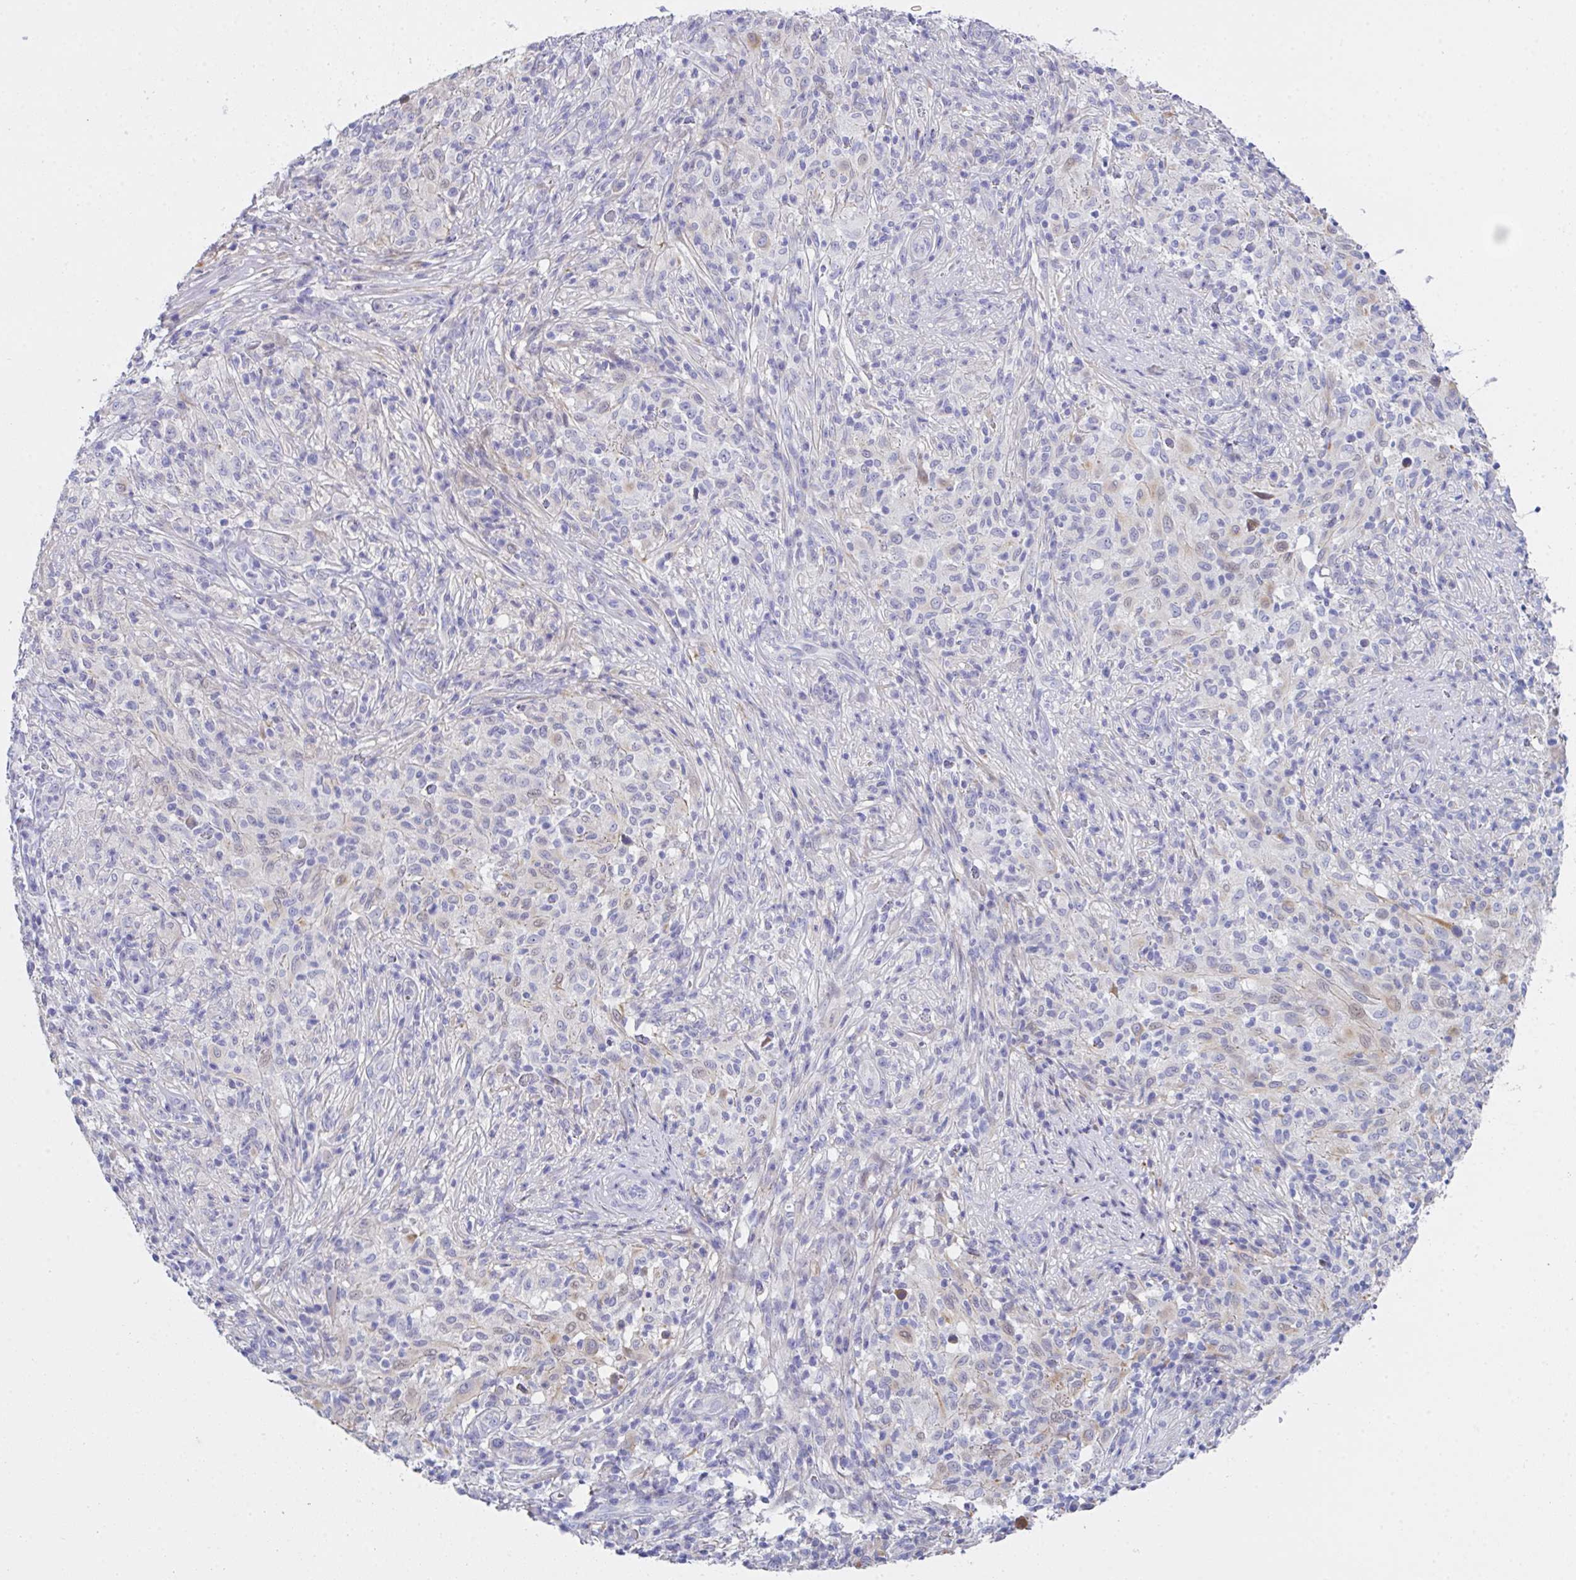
{"staining": {"intensity": "negative", "quantity": "none", "location": "none"}, "tissue": "melanoma", "cell_type": "Tumor cells", "image_type": "cancer", "snomed": [{"axis": "morphology", "description": "Malignant melanoma, NOS"}, {"axis": "topography", "description": "Skin"}], "caption": "This is an IHC image of human melanoma. There is no expression in tumor cells.", "gene": "FBXO47", "patient": {"sex": "male", "age": 66}}